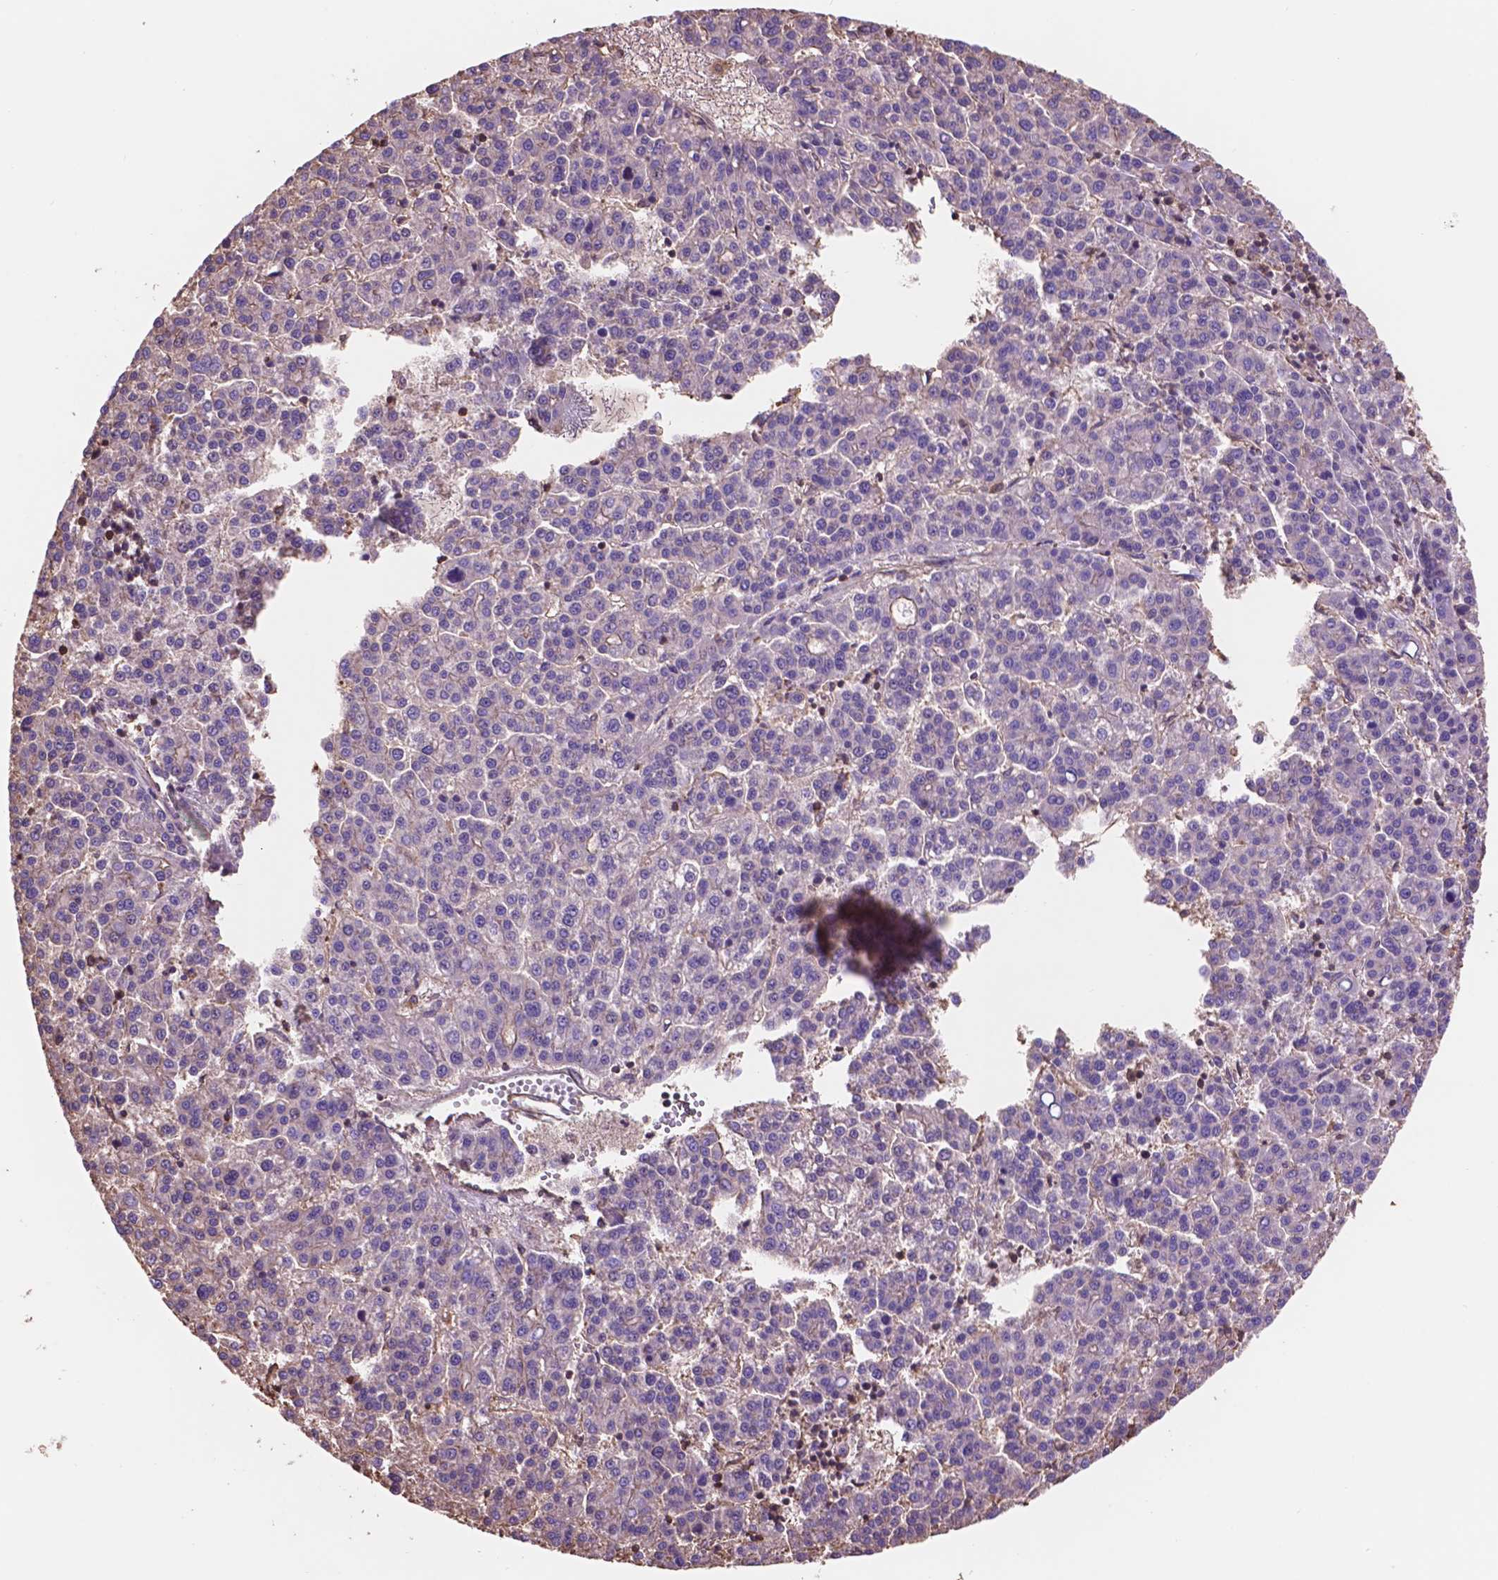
{"staining": {"intensity": "negative", "quantity": "none", "location": "none"}, "tissue": "liver cancer", "cell_type": "Tumor cells", "image_type": "cancer", "snomed": [{"axis": "morphology", "description": "Carcinoma, Hepatocellular, NOS"}, {"axis": "topography", "description": "Liver"}], "caption": "DAB immunohistochemical staining of human liver hepatocellular carcinoma shows no significant expression in tumor cells. (DAB (3,3'-diaminobenzidine) immunohistochemistry visualized using brightfield microscopy, high magnification).", "gene": "NIPA2", "patient": {"sex": "female", "age": 58}}